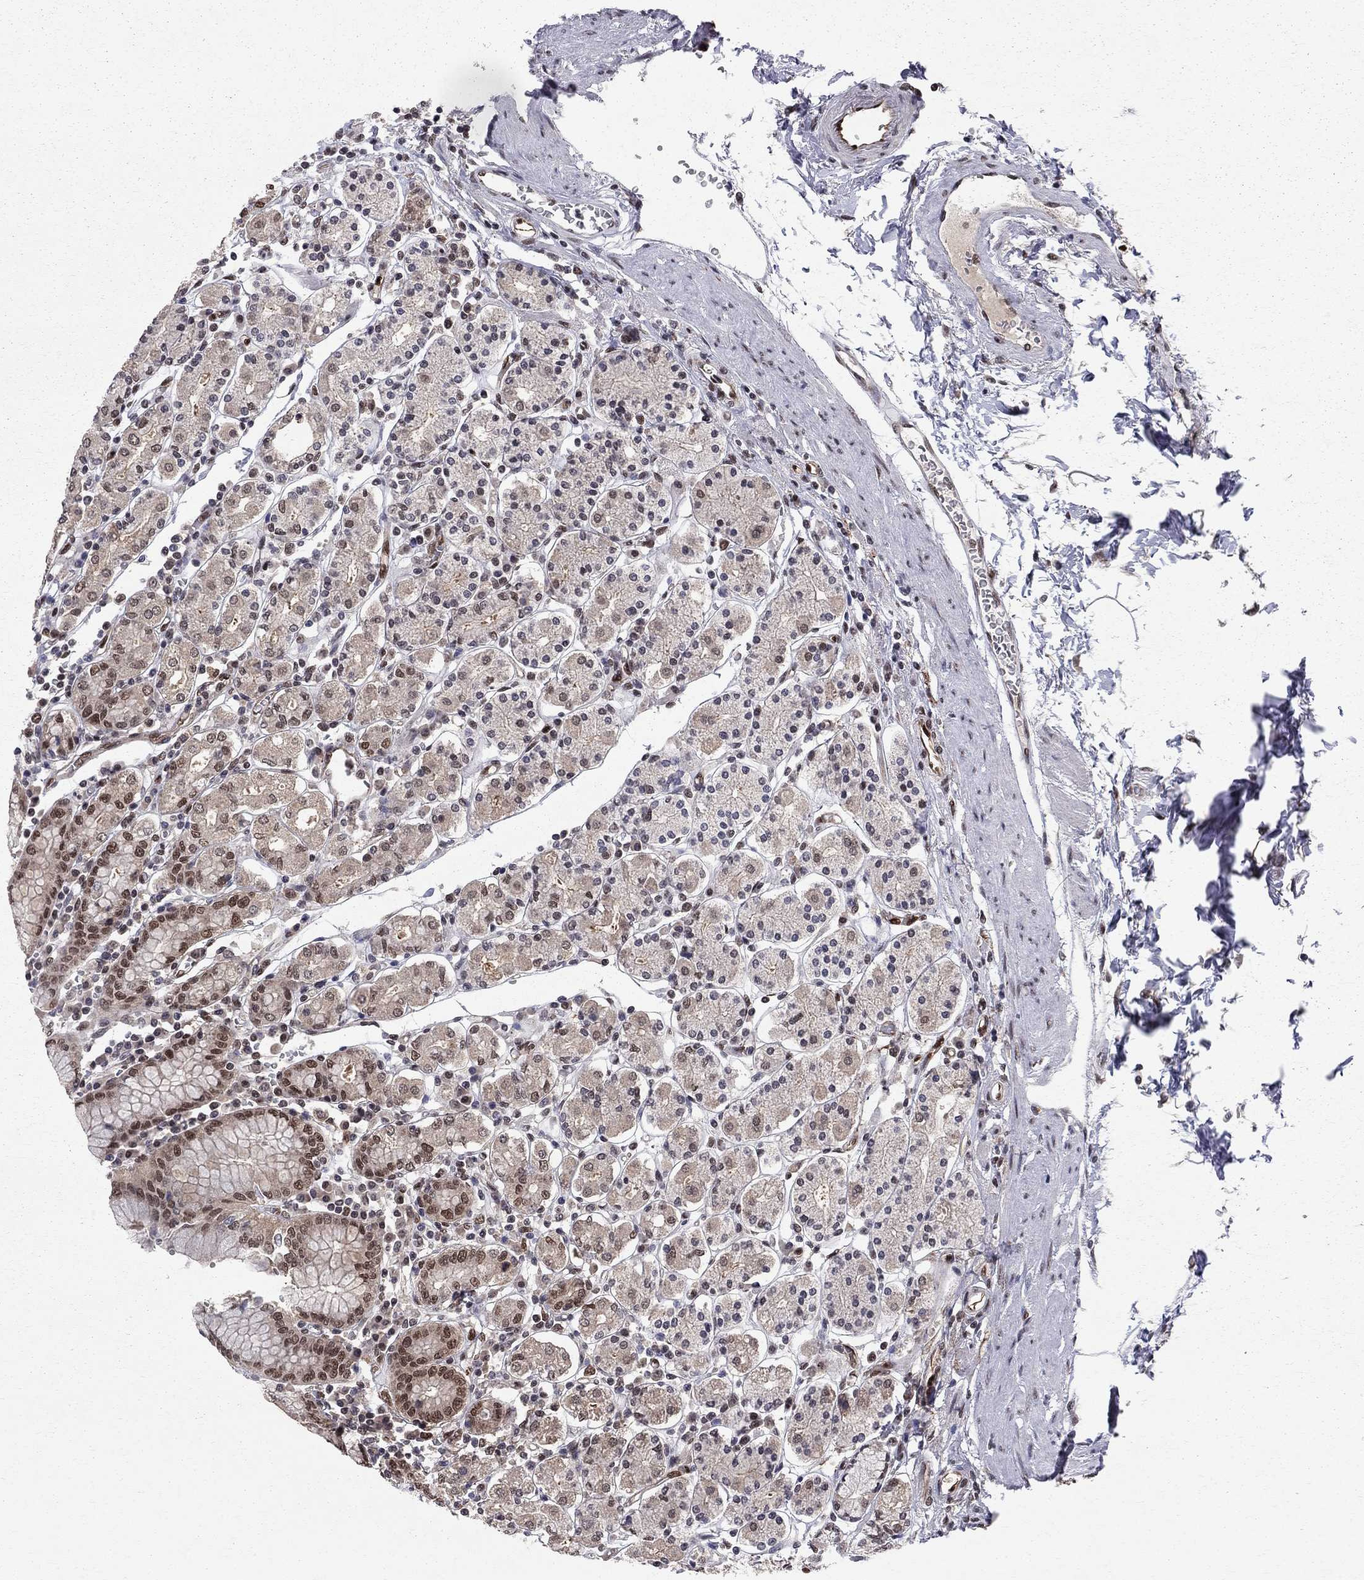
{"staining": {"intensity": "moderate", "quantity": "25%-75%", "location": "nuclear"}, "tissue": "stomach", "cell_type": "Glandular cells", "image_type": "normal", "snomed": [{"axis": "morphology", "description": "Normal tissue, NOS"}, {"axis": "topography", "description": "Stomach, upper"}, {"axis": "topography", "description": "Stomach"}], "caption": "This histopathology image displays unremarkable stomach stained with IHC to label a protein in brown. The nuclear of glandular cells show moderate positivity for the protein. Nuclei are counter-stained blue.", "gene": "SAP30L", "patient": {"sex": "male", "age": 62}}